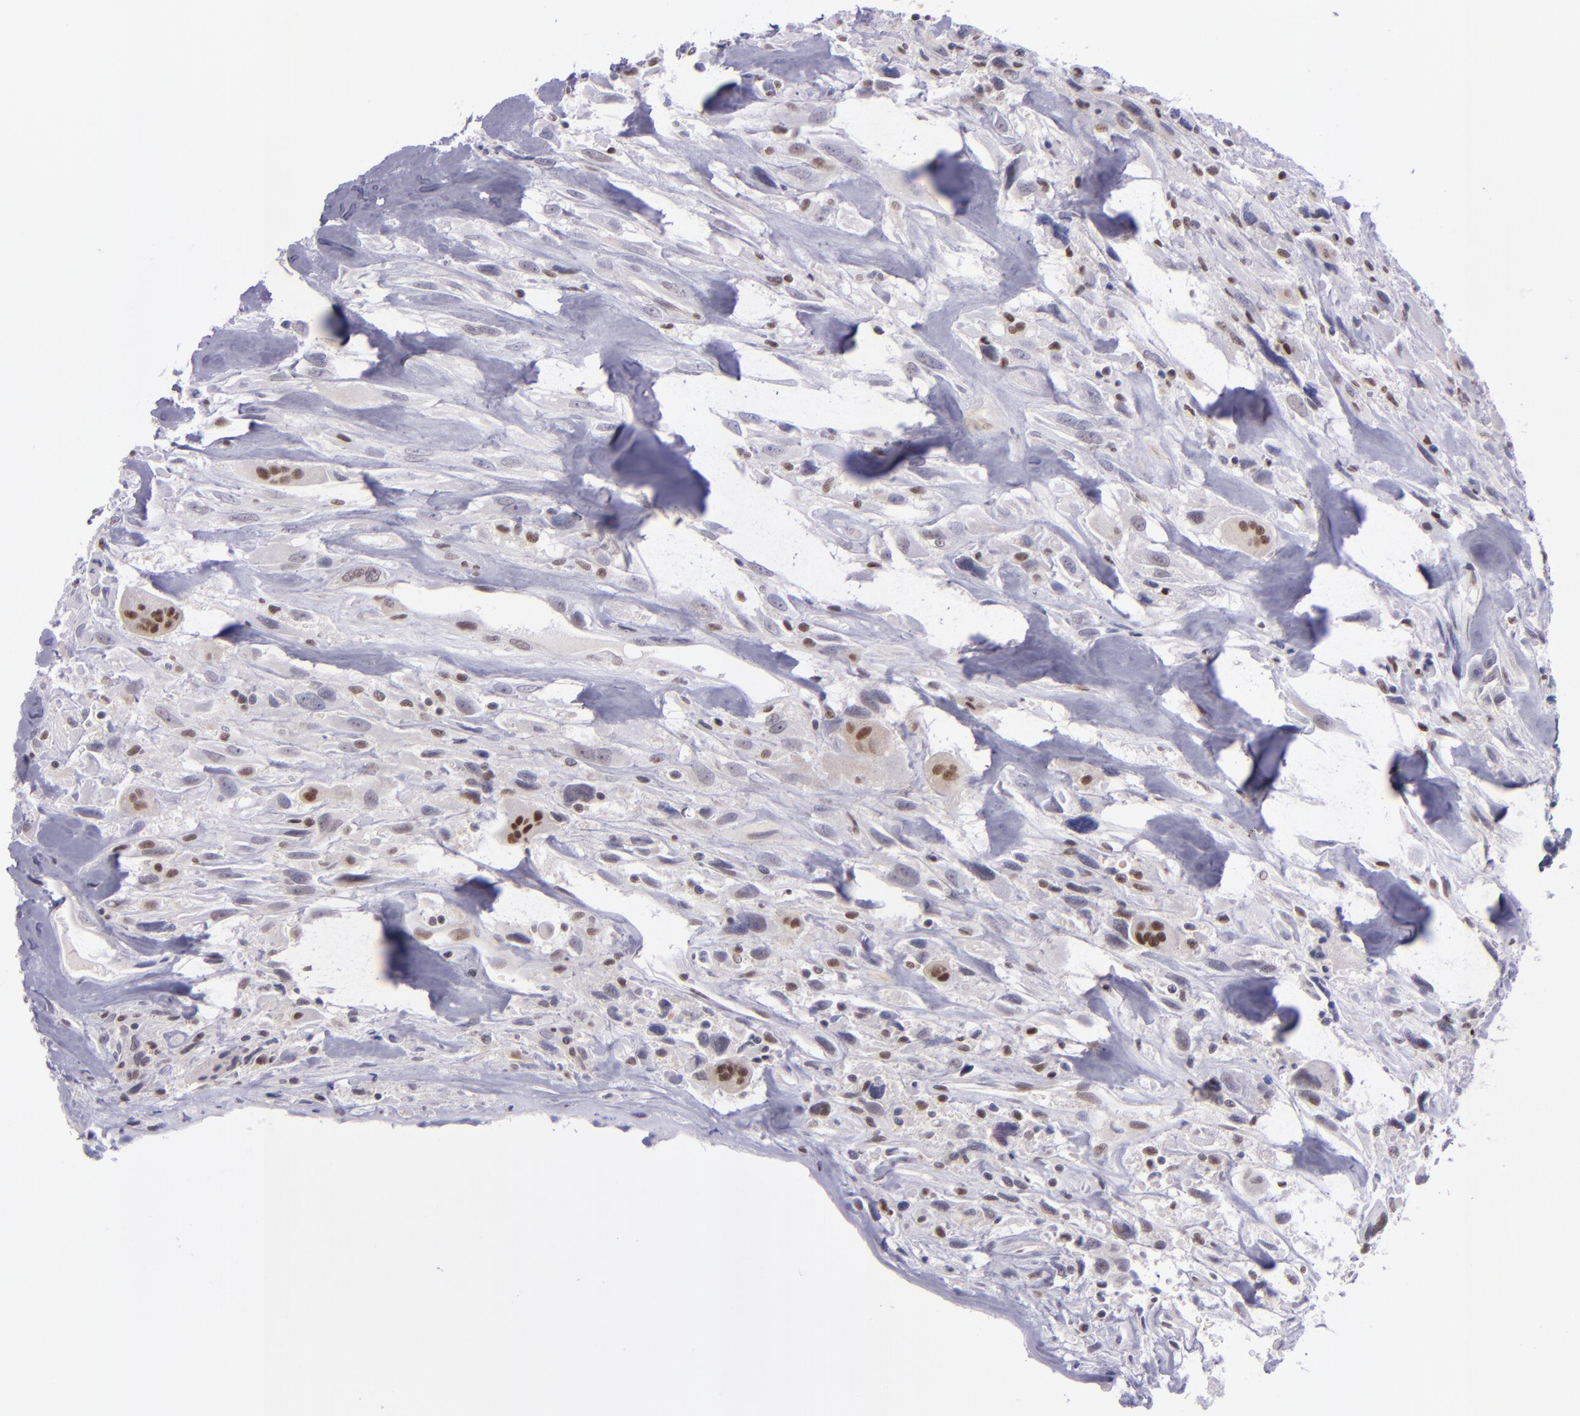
{"staining": {"intensity": "strong", "quantity": "25%-75%", "location": "nuclear"}, "tissue": "breast cancer", "cell_type": "Tumor cells", "image_type": "cancer", "snomed": [{"axis": "morphology", "description": "Neoplasm, malignant, NOS"}, {"axis": "topography", "description": "Breast"}], "caption": "This photomicrograph shows malignant neoplasm (breast) stained with immunohistochemistry to label a protein in brown. The nuclear of tumor cells show strong positivity for the protein. Nuclei are counter-stained blue.", "gene": "BAG1", "patient": {"sex": "female", "age": 50}}